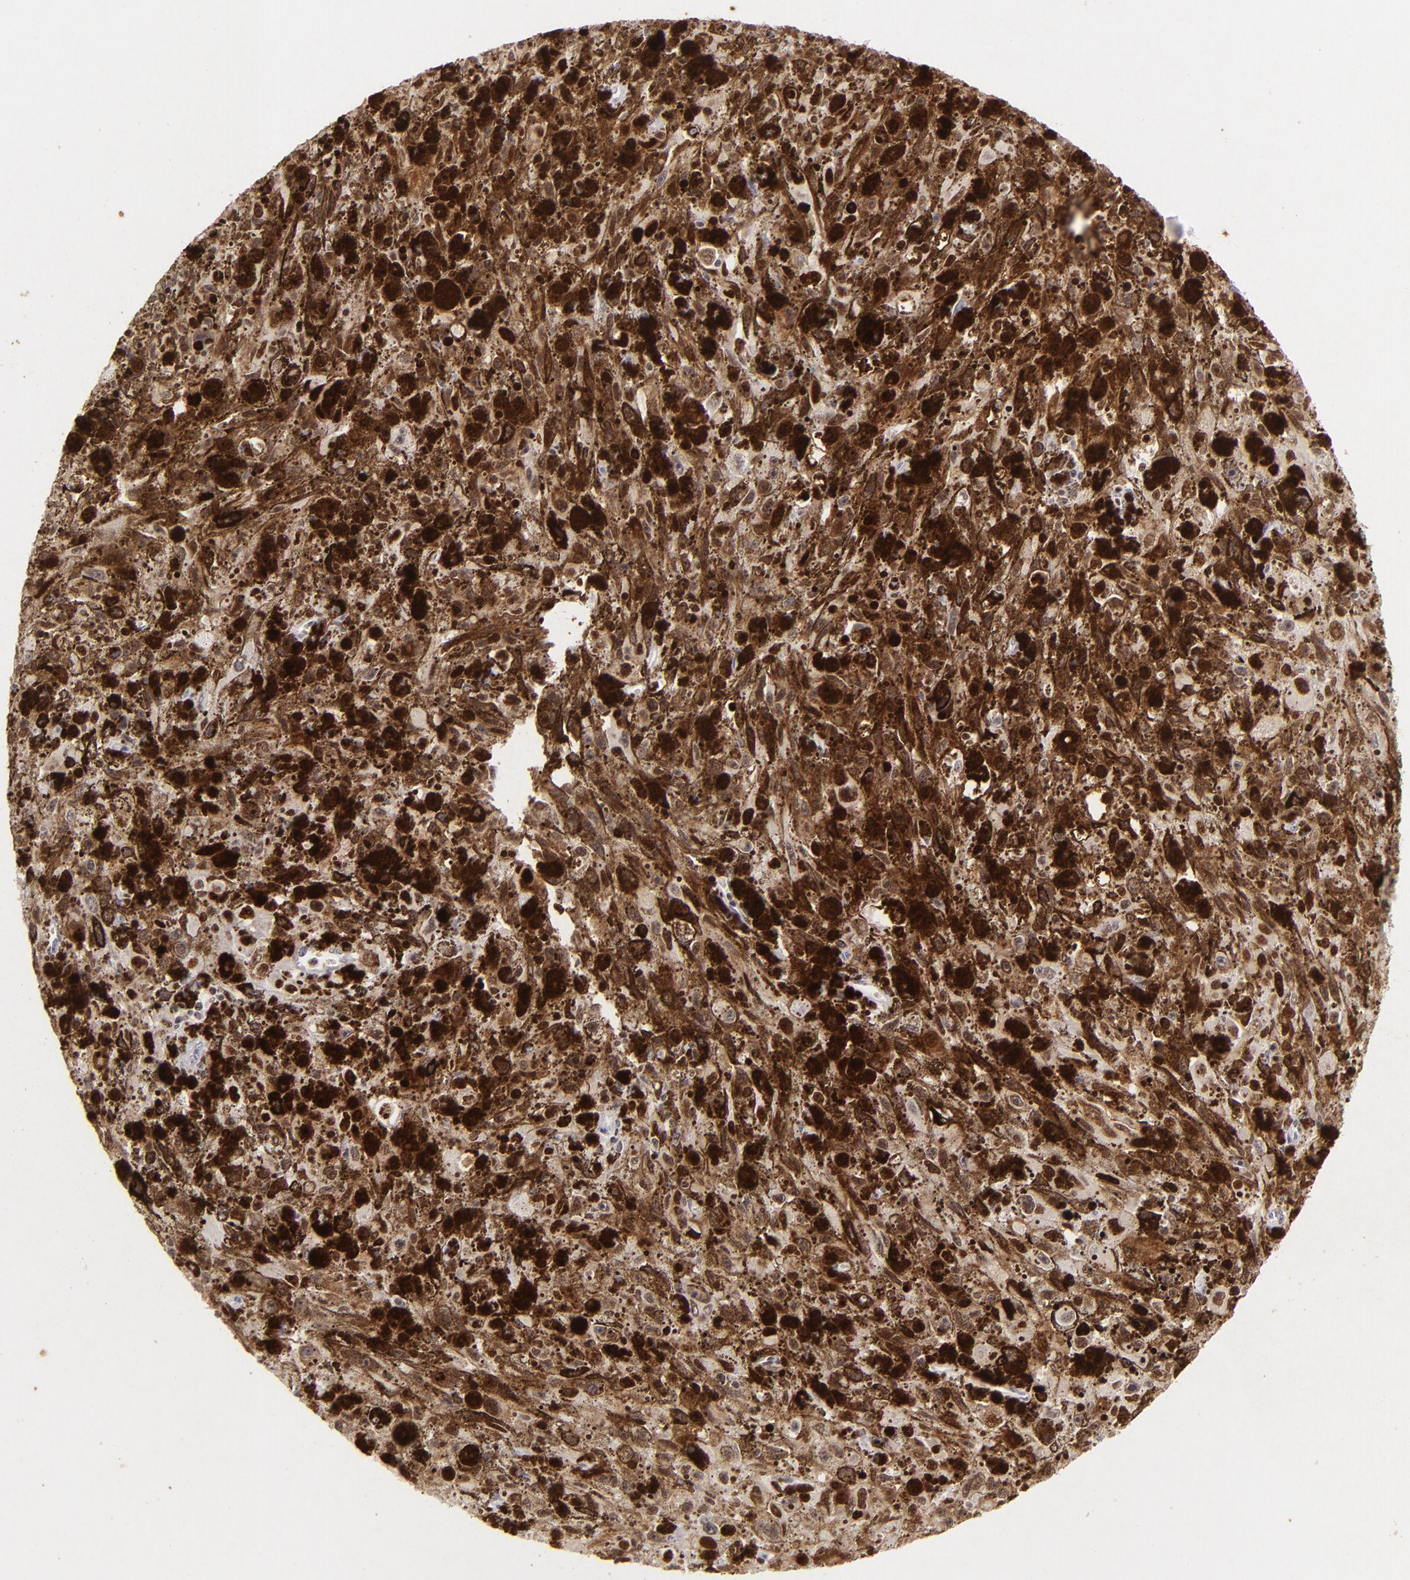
{"staining": {"intensity": "strong", "quantity": ">75%", "location": "nuclear"}, "tissue": "melanoma", "cell_type": "Tumor cells", "image_type": "cancer", "snomed": [{"axis": "morphology", "description": "Malignant melanoma, NOS"}, {"axis": "topography", "description": "Skin"}], "caption": "Brown immunohistochemical staining in malignant melanoma displays strong nuclear positivity in approximately >75% of tumor cells. The protein of interest is stained brown, and the nuclei are stained in blue (DAB IHC with brightfield microscopy, high magnification).", "gene": "FEN1", "patient": {"sex": "female", "age": 104}}